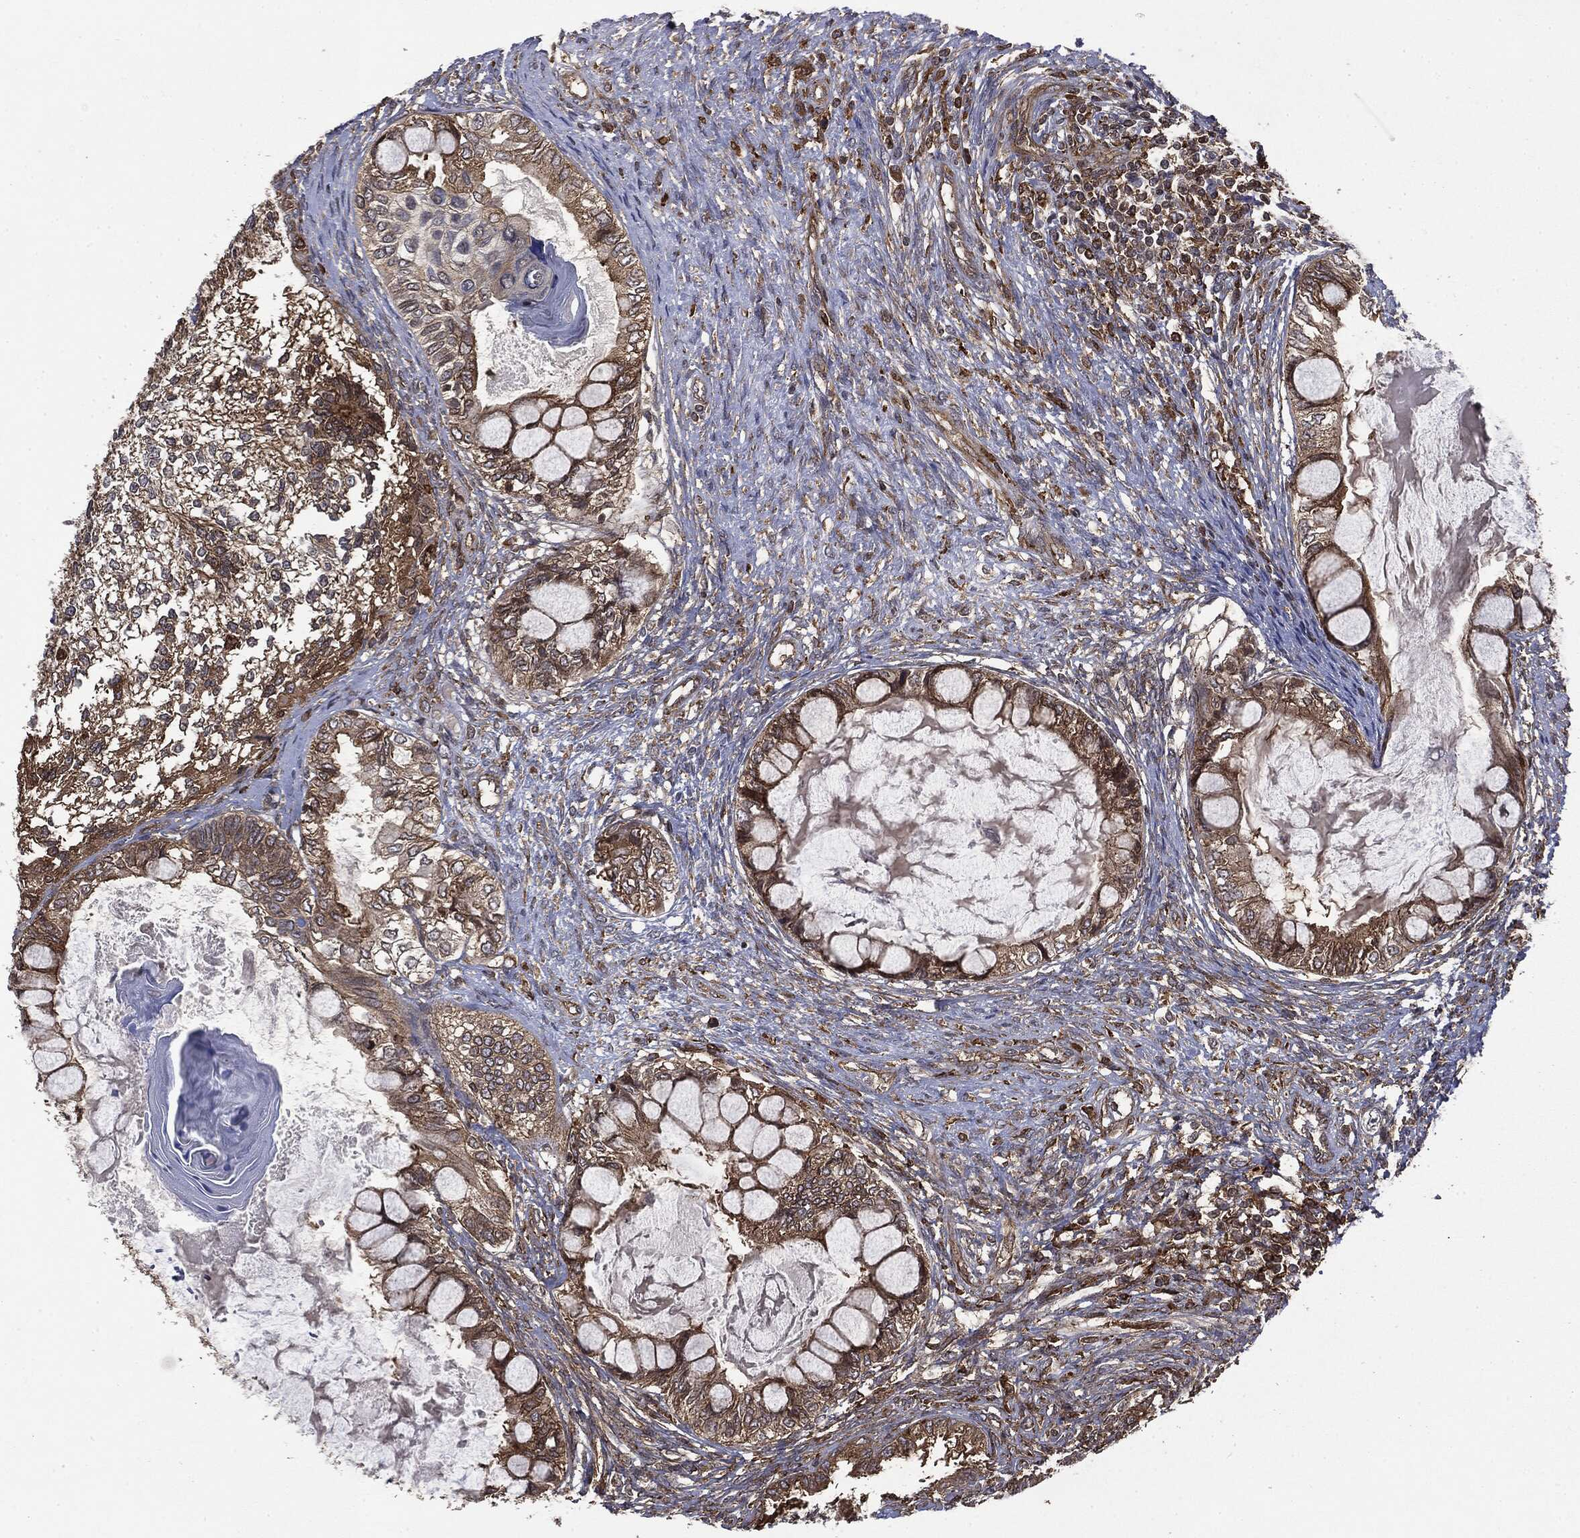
{"staining": {"intensity": "strong", "quantity": ">75%", "location": "cytoplasmic/membranous"}, "tissue": "testis cancer", "cell_type": "Tumor cells", "image_type": "cancer", "snomed": [{"axis": "morphology", "description": "Seminoma, NOS"}, {"axis": "morphology", "description": "Carcinoma, Embryonal, NOS"}, {"axis": "topography", "description": "Testis"}], "caption": "Immunohistochemistry (IHC) histopathology image of testis cancer stained for a protein (brown), which shows high levels of strong cytoplasmic/membranous expression in about >75% of tumor cells.", "gene": "SNX5", "patient": {"sex": "male", "age": 41}}